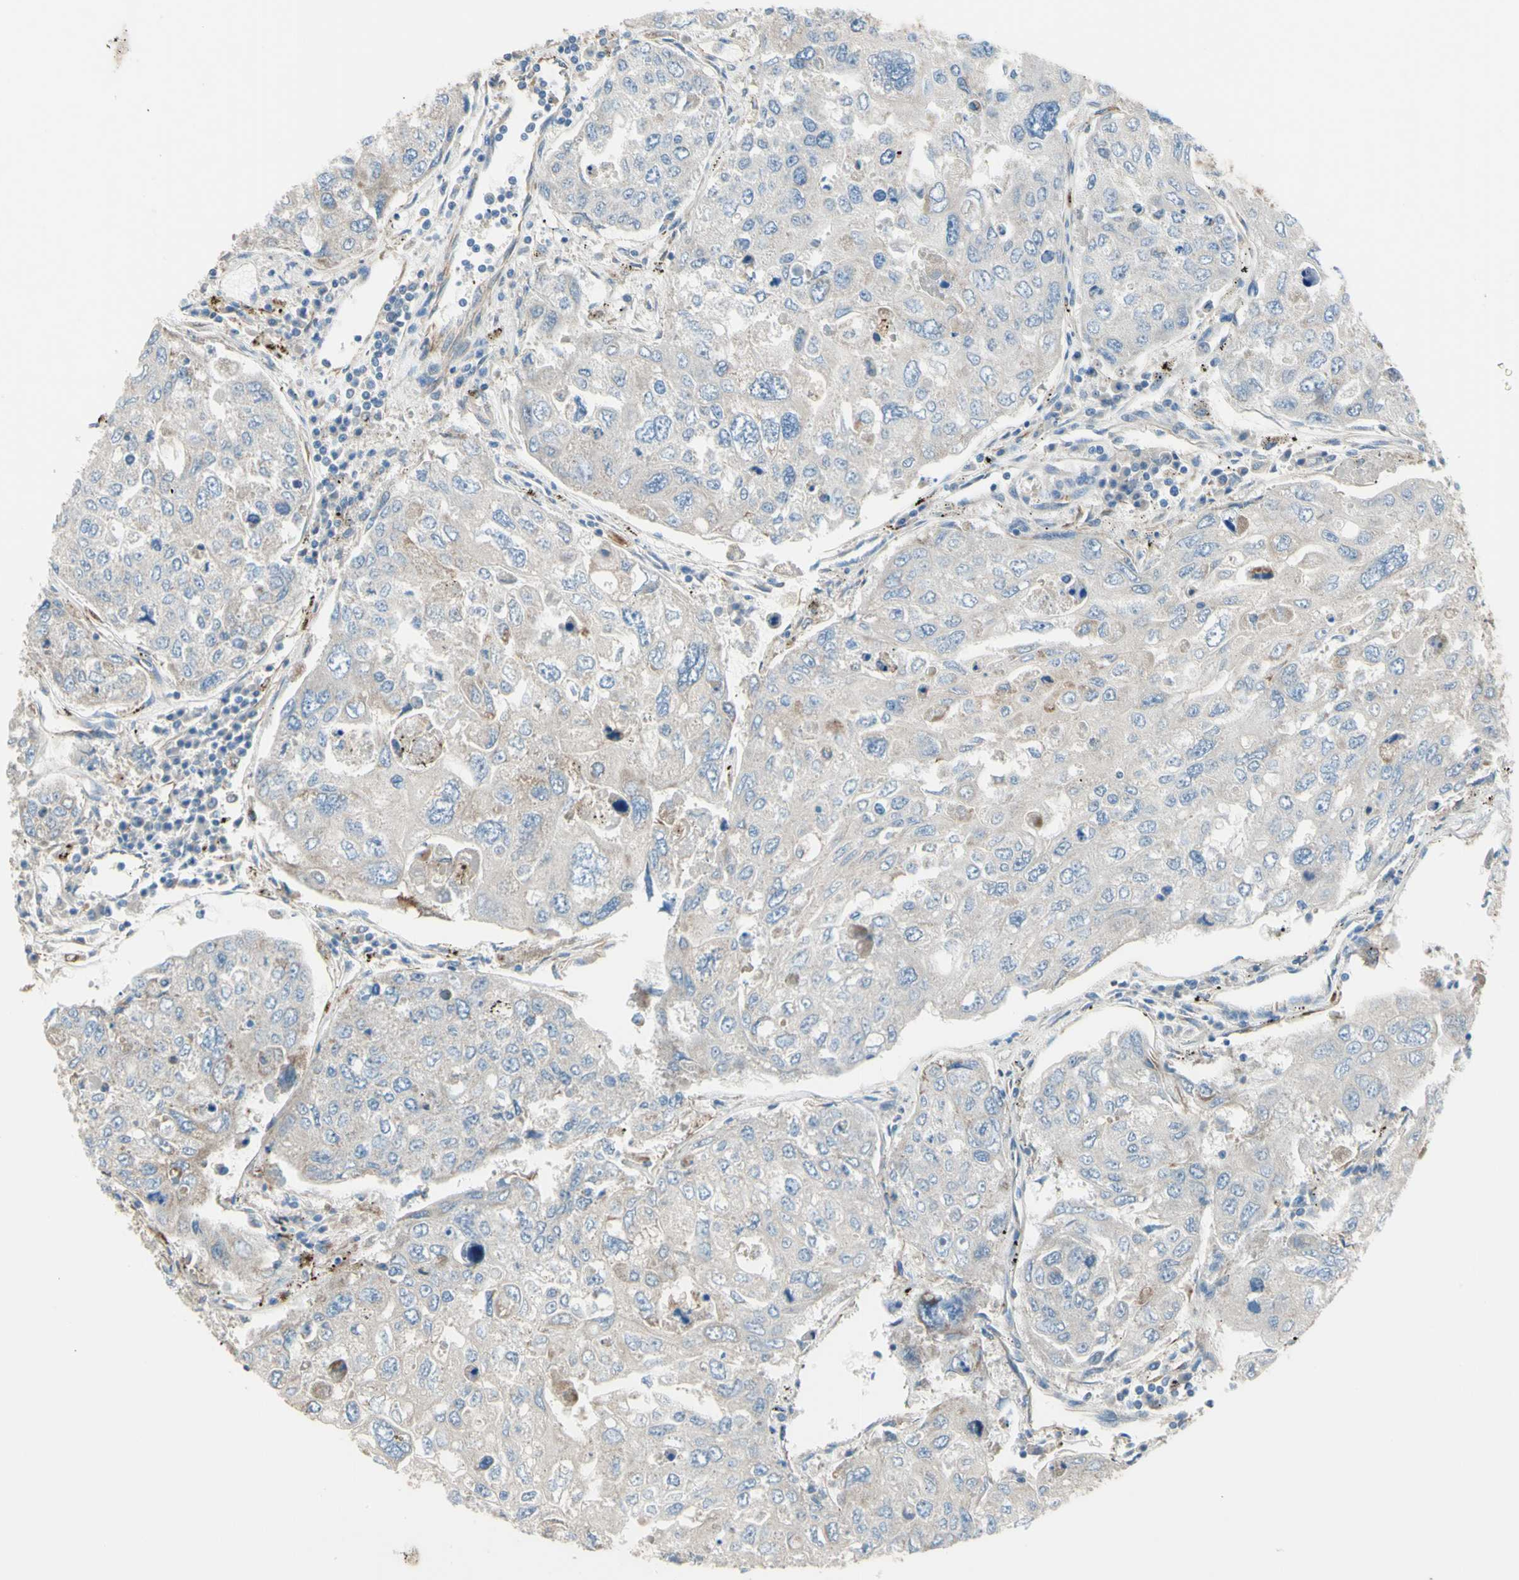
{"staining": {"intensity": "negative", "quantity": "none", "location": "none"}, "tissue": "urothelial cancer", "cell_type": "Tumor cells", "image_type": "cancer", "snomed": [{"axis": "morphology", "description": "Urothelial carcinoma, High grade"}, {"axis": "topography", "description": "Lymph node"}, {"axis": "topography", "description": "Urinary bladder"}], "caption": "Immunohistochemistry (IHC) image of neoplastic tissue: human urothelial cancer stained with DAB (3,3'-diaminobenzidine) exhibits no significant protein positivity in tumor cells.", "gene": "TRAF2", "patient": {"sex": "male", "age": 51}}